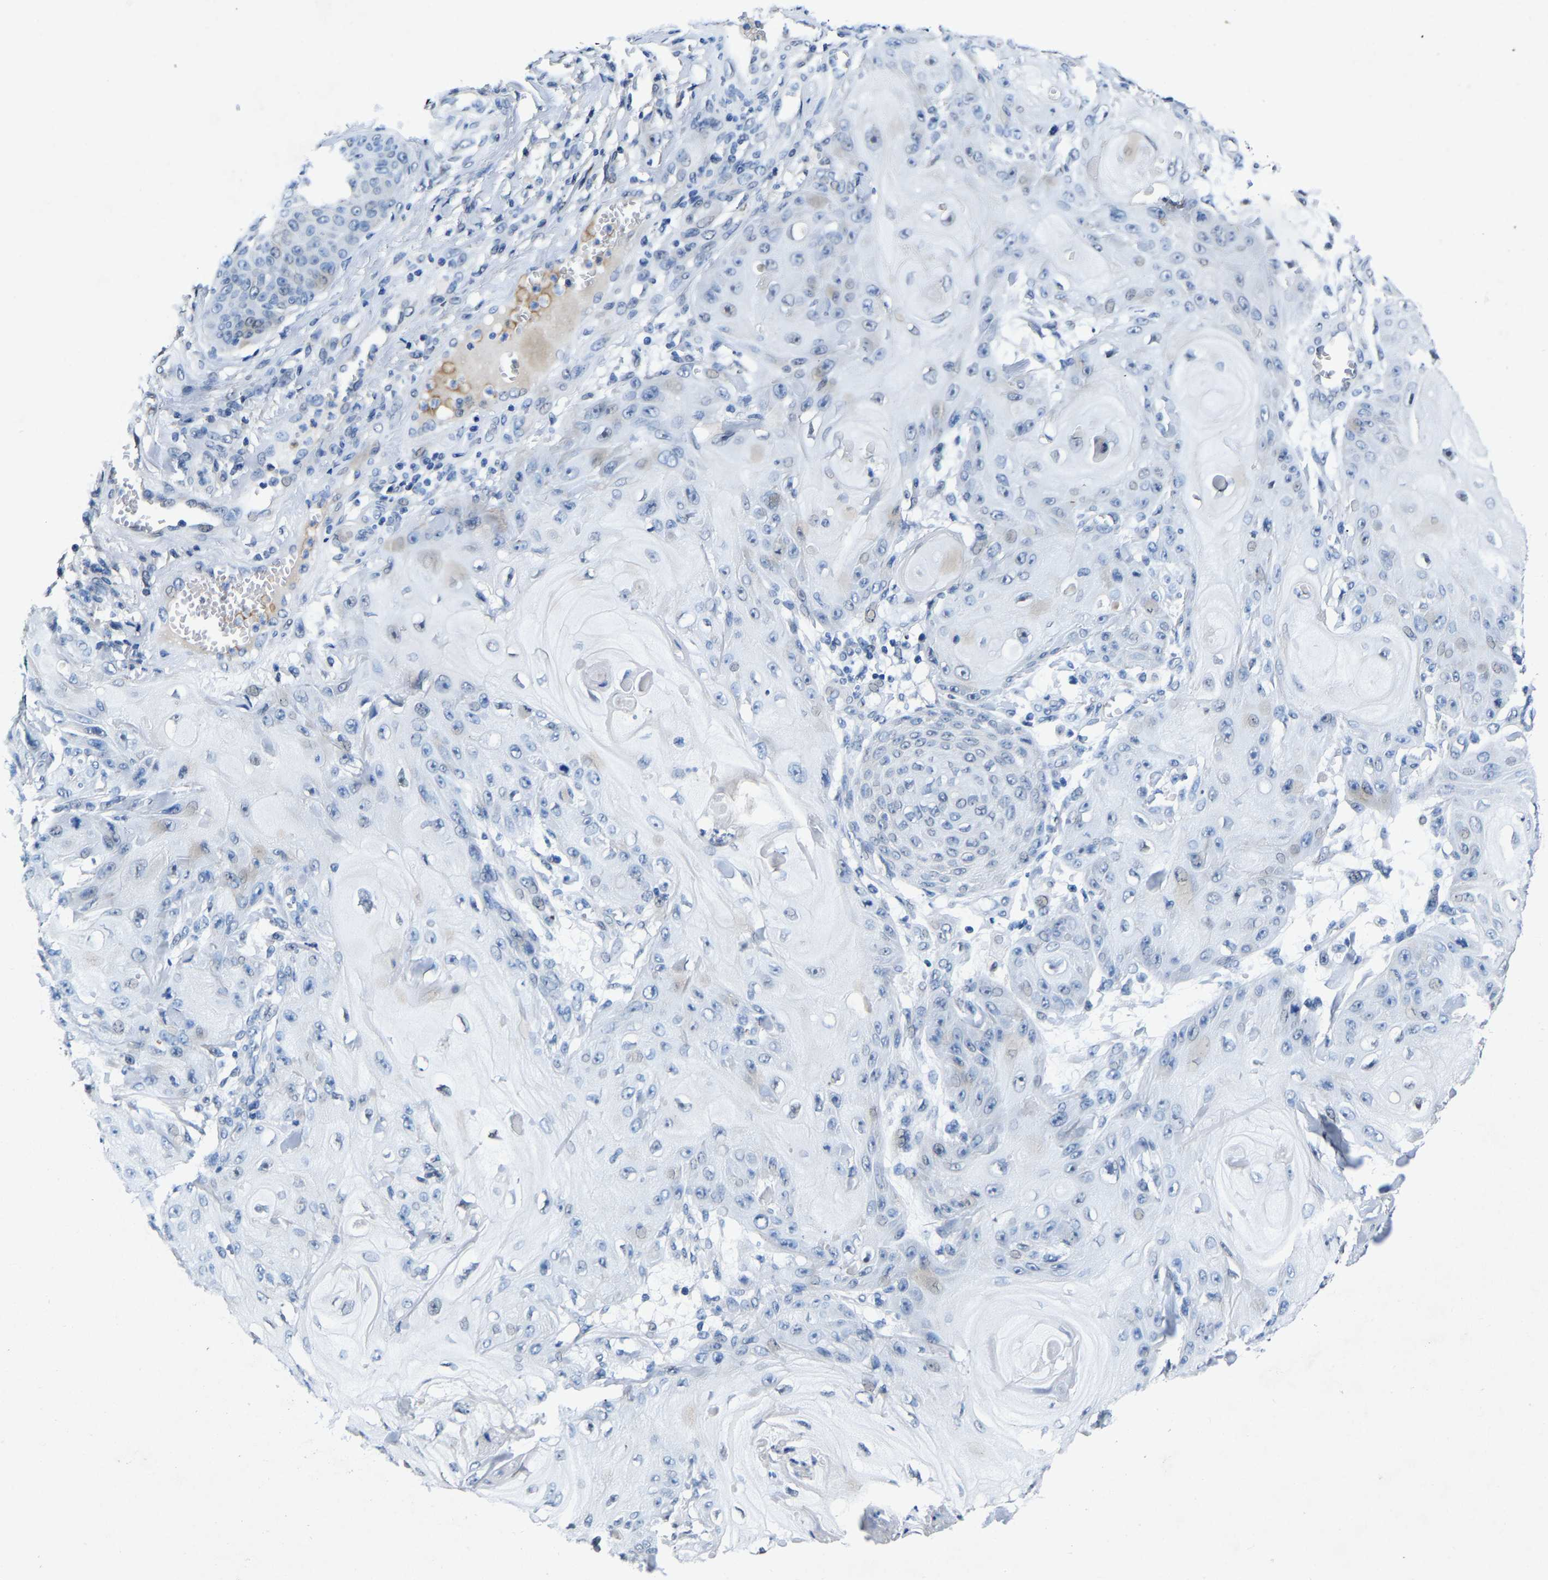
{"staining": {"intensity": "negative", "quantity": "none", "location": "none"}, "tissue": "skin cancer", "cell_type": "Tumor cells", "image_type": "cancer", "snomed": [{"axis": "morphology", "description": "Squamous cell carcinoma, NOS"}, {"axis": "topography", "description": "Skin"}], "caption": "This is an immunohistochemistry histopathology image of human squamous cell carcinoma (skin). There is no expression in tumor cells.", "gene": "UBN2", "patient": {"sex": "male", "age": 74}}